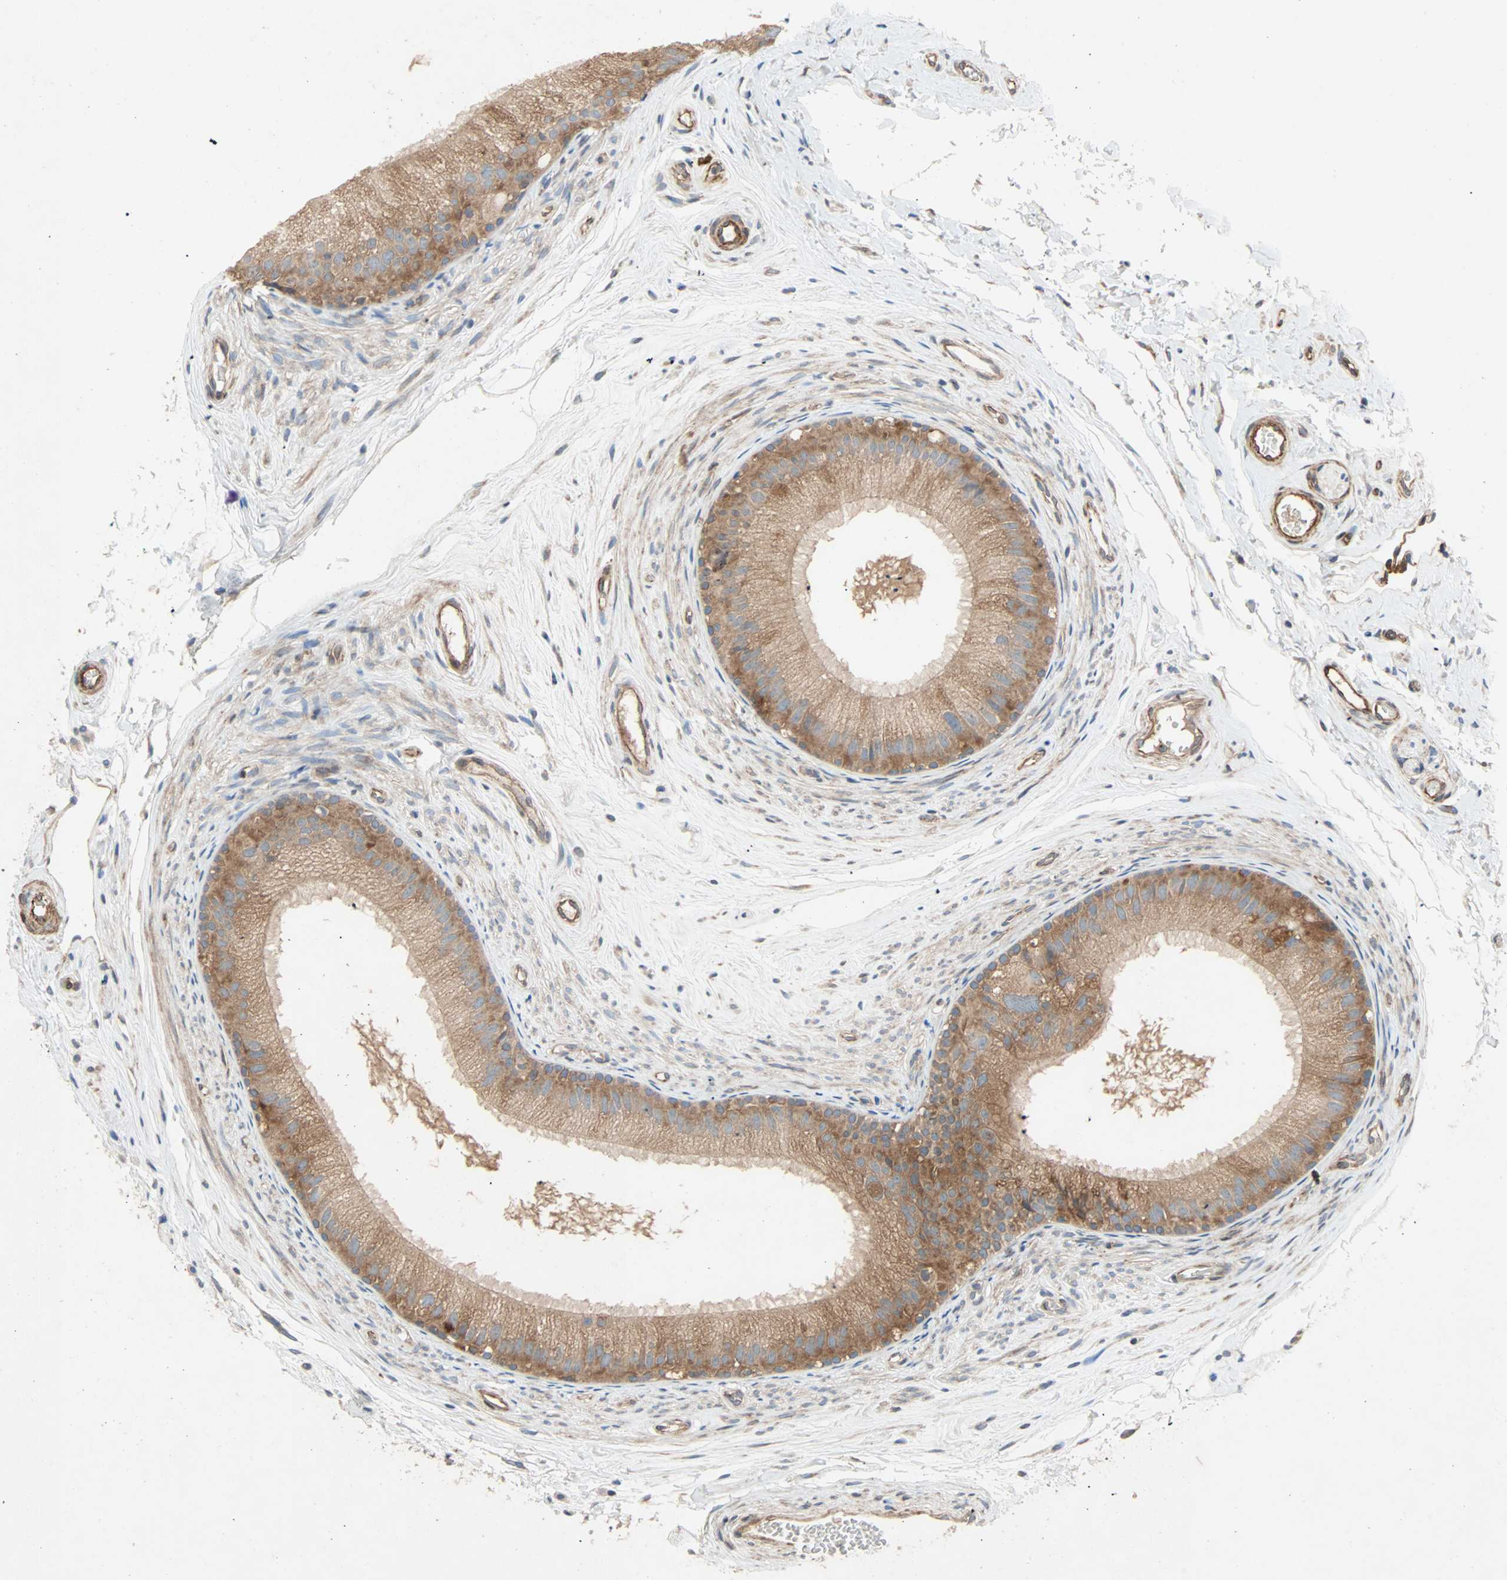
{"staining": {"intensity": "moderate", "quantity": ">75%", "location": "cytoplasmic/membranous"}, "tissue": "epididymis", "cell_type": "Glandular cells", "image_type": "normal", "snomed": [{"axis": "morphology", "description": "Normal tissue, NOS"}, {"axis": "topography", "description": "Epididymis"}], "caption": "Immunohistochemistry of unremarkable human epididymis shows medium levels of moderate cytoplasmic/membranous expression in approximately >75% of glandular cells. Immunohistochemistry stains the protein of interest in brown and the nuclei are stained blue.", "gene": "XYLT1", "patient": {"sex": "male", "age": 56}}